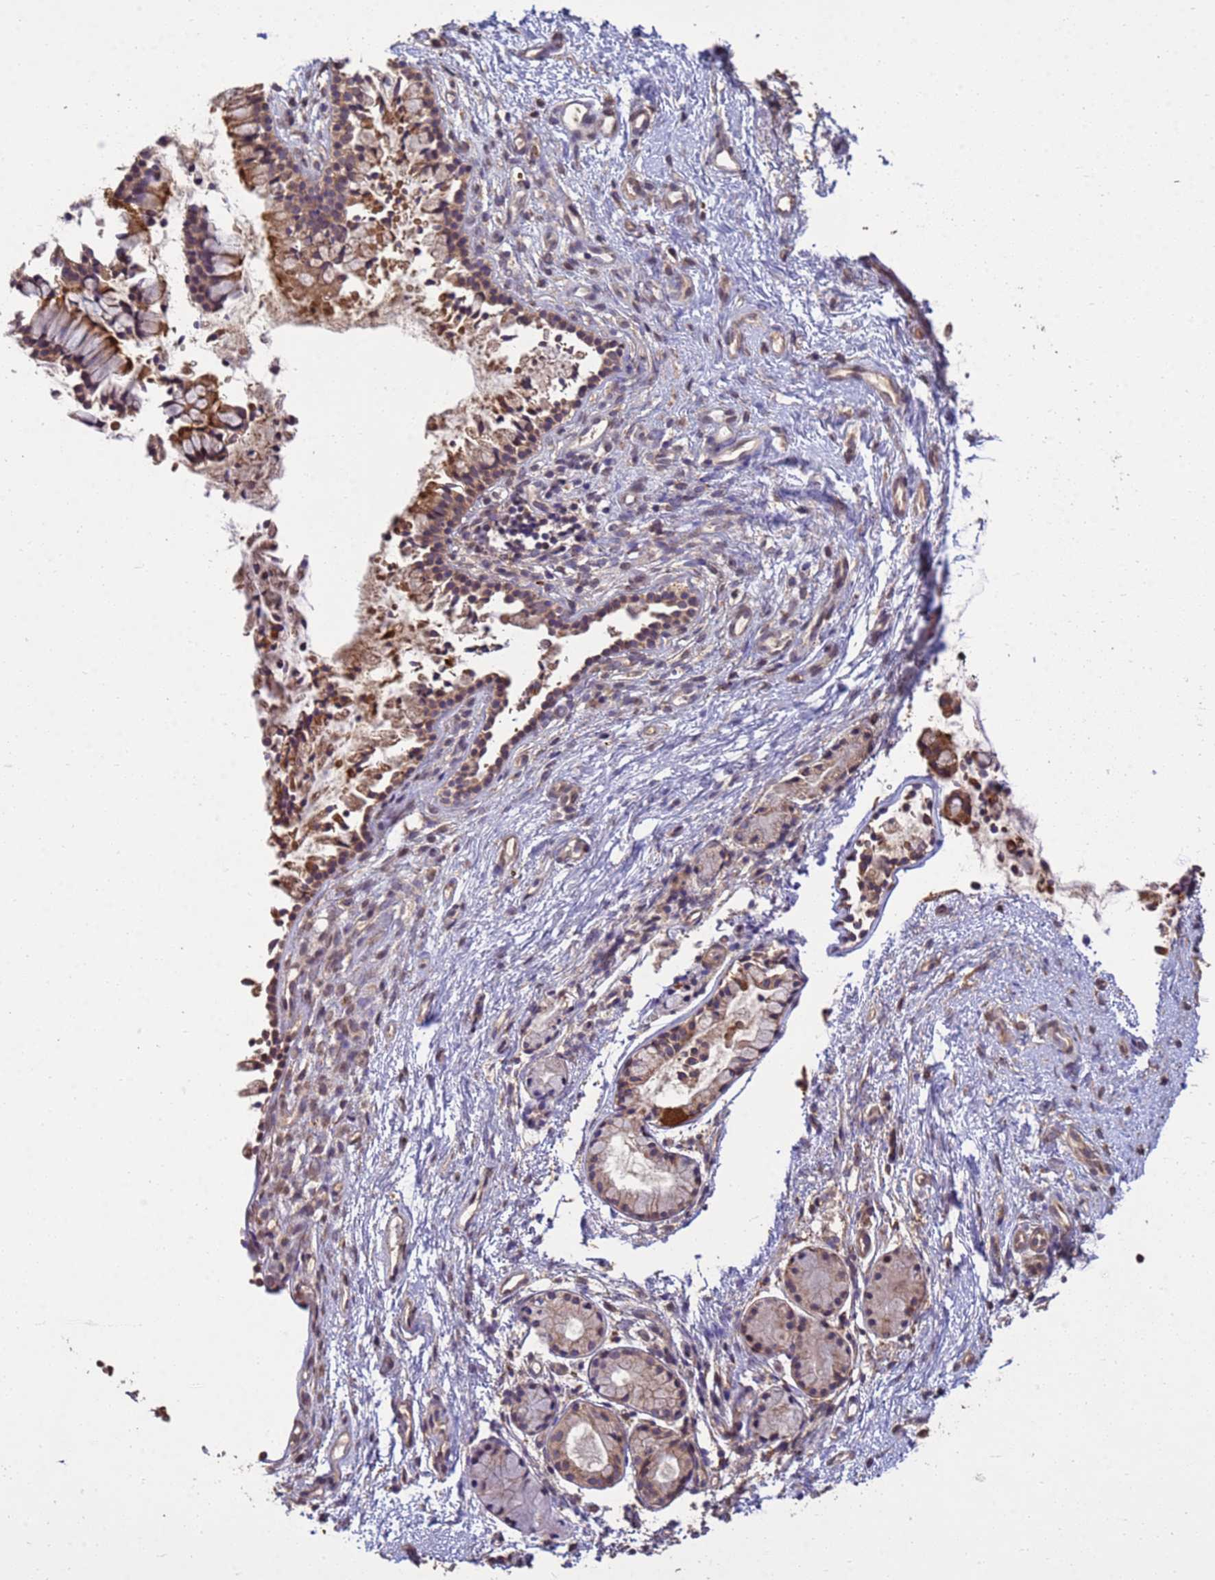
{"staining": {"intensity": "moderate", "quantity": ">75%", "location": "cytoplasmic/membranous"}, "tissue": "nasopharynx", "cell_type": "Respiratory epithelial cells", "image_type": "normal", "snomed": [{"axis": "morphology", "description": "Normal tissue, NOS"}, {"axis": "topography", "description": "Nasopharynx"}], "caption": "About >75% of respiratory epithelial cells in benign nasopharynx demonstrate moderate cytoplasmic/membranous protein expression as visualized by brown immunohistochemical staining.", "gene": "P2RX7", "patient": {"sex": "male", "age": 82}}